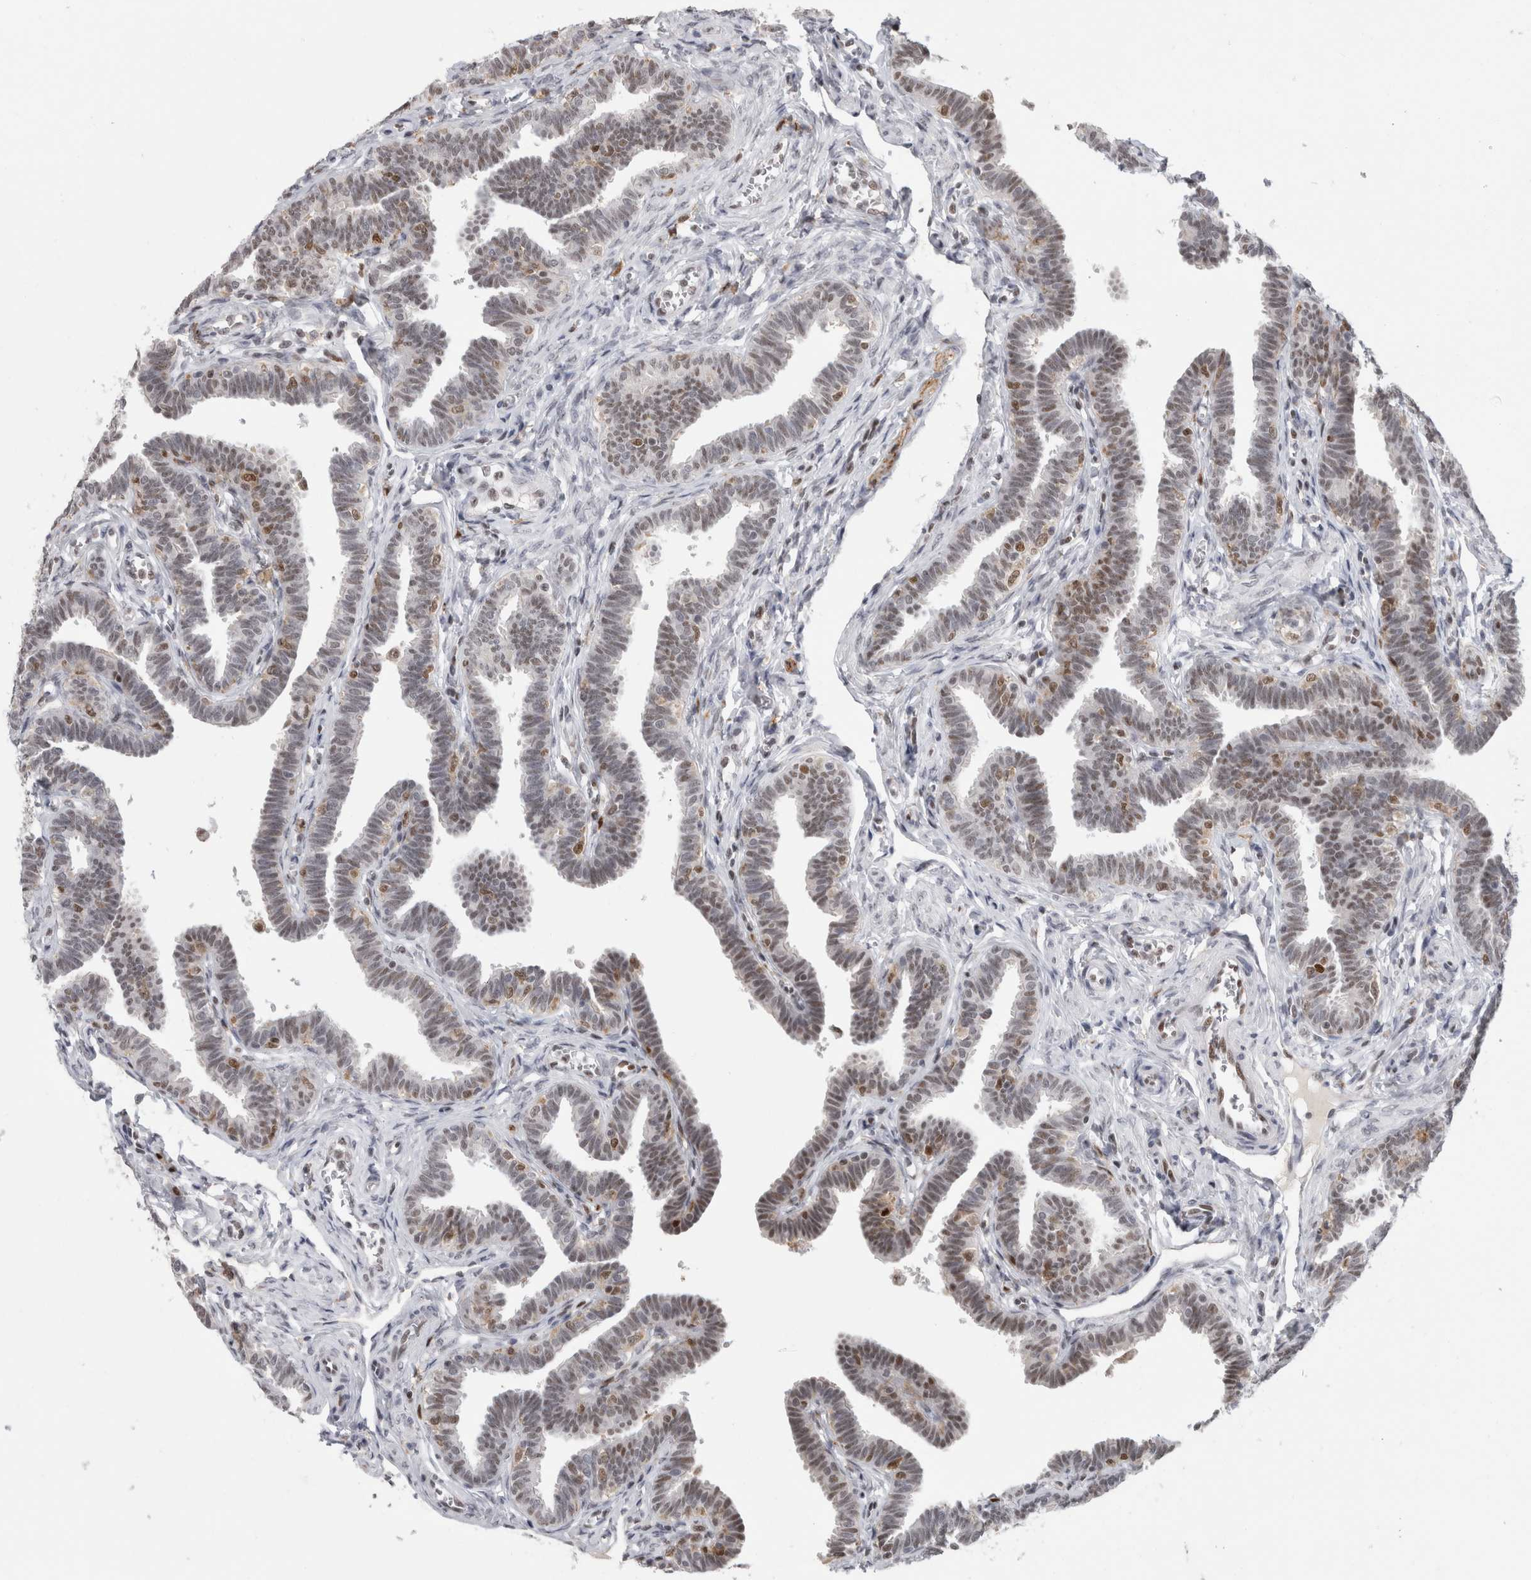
{"staining": {"intensity": "moderate", "quantity": "25%-75%", "location": "nuclear"}, "tissue": "fallopian tube", "cell_type": "Glandular cells", "image_type": "normal", "snomed": [{"axis": "morphology", "description": "Normal tissue, NOS"}, {"axis": "topography", "description": "Fallopian tube"}, {"axis": "topography", "description": "Ovary"}], "caption": "Immunohistochemistry (DAB) staining of normal human fallopian tube shows moderate nuclear protein expression in about 25%-75% of glandular cells. (DAB (3,3'-diaminobenzidine) = brown stain, brightfield microscopy at high magnification).", "gene": "SRARP", "patient": {"sex": "female", "age": 23}}